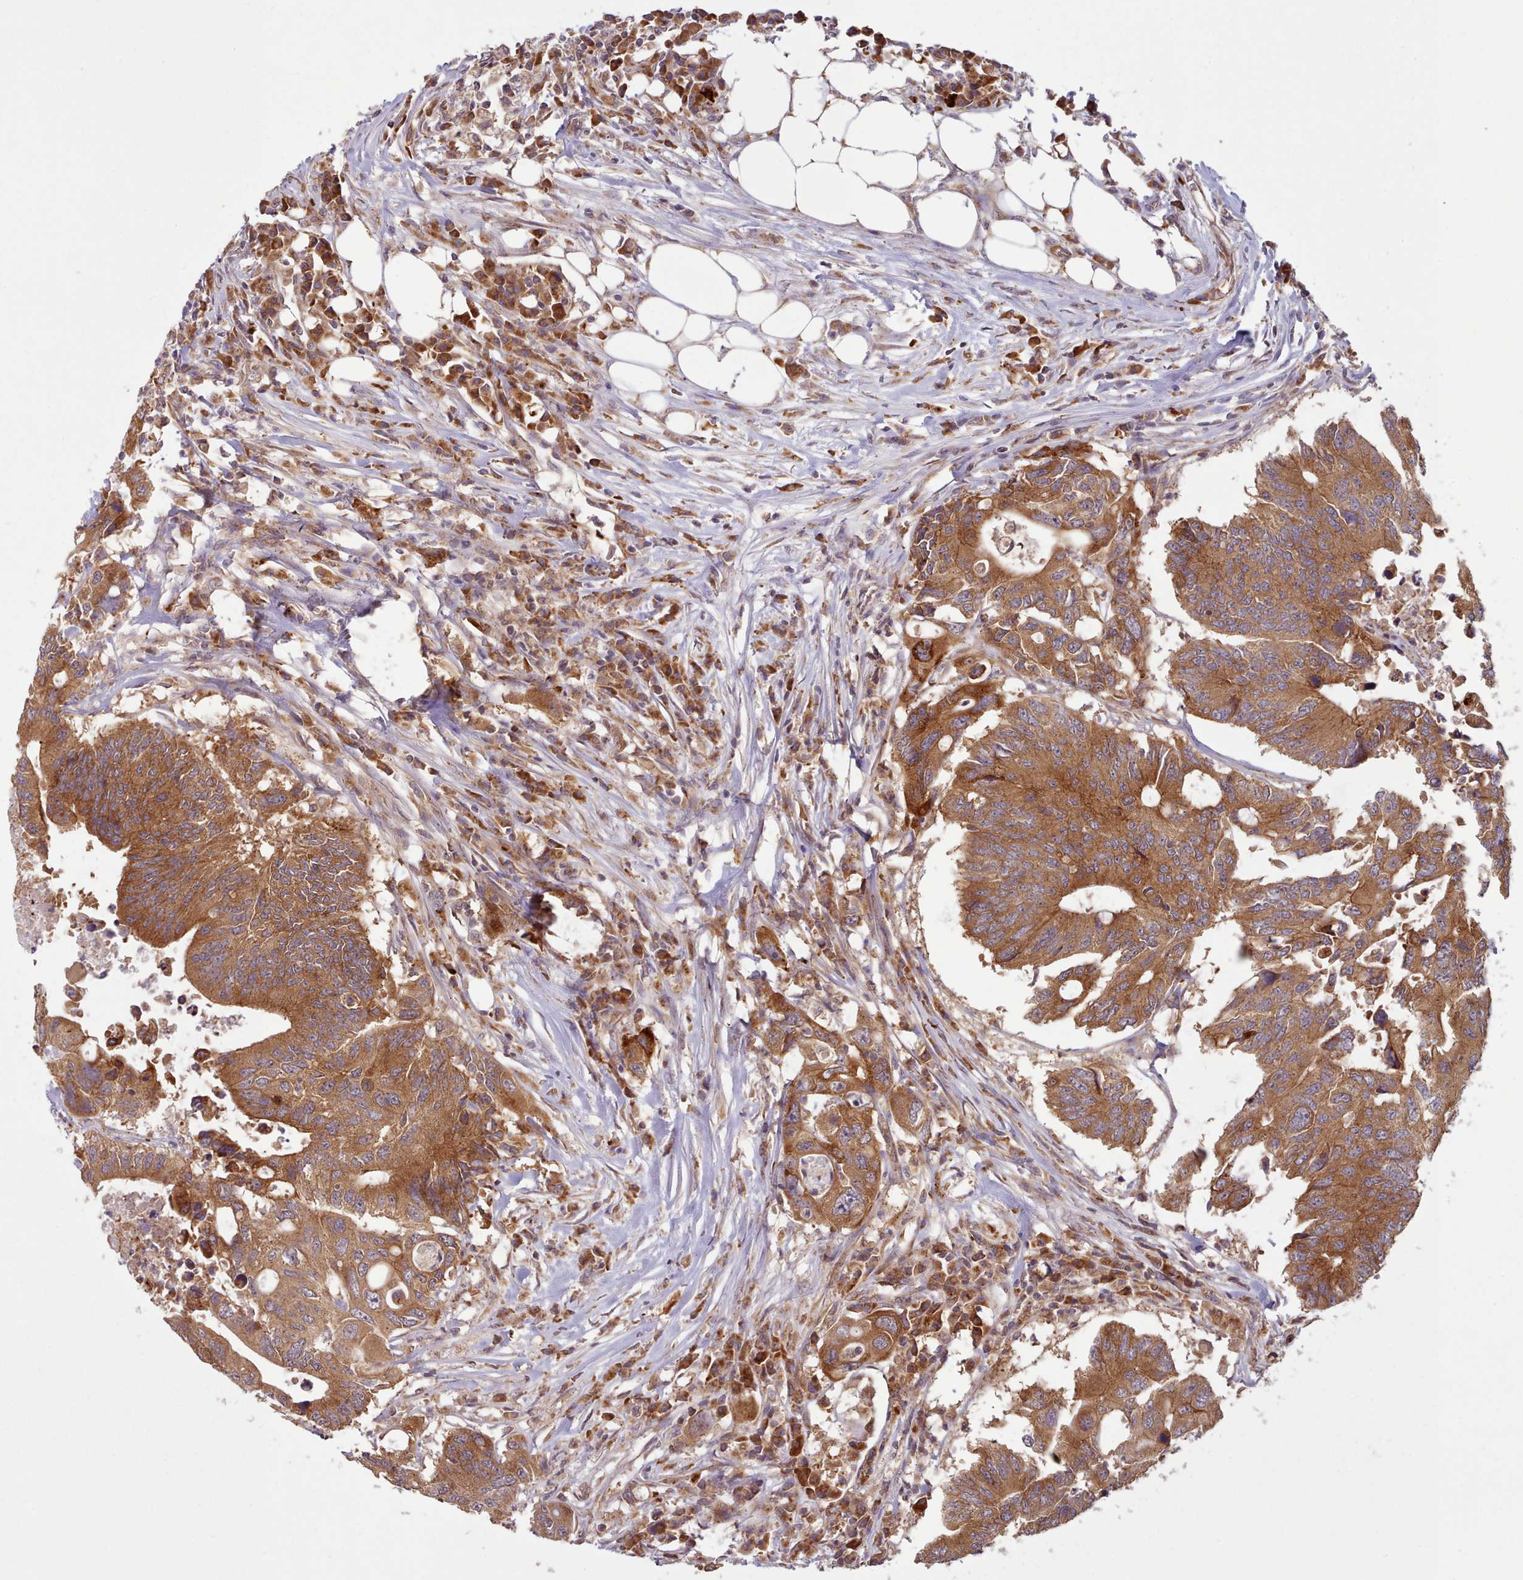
{"staining": {"intensity": "strong", "quantity": ">75%", "location": "cytoplasmic/membranous"}, "tissue": "colorectal cancer", "cell_type": "Tumor cells", "image_type": "cancer", "snomed": [{"axis": "morphology", "description": "Adenocarcinoma, NOS"}, {"axis": "topography", "description": "Colon"}], "caption": "Protein expression analysis of colorectal cancer (adenocarcinoma) exhibits strong cytoplasmic/membranous positivity in approximately >75% of tumor cells.", "gene": "CRYBG1", "patient": {"sex": "male", "age": 71}}